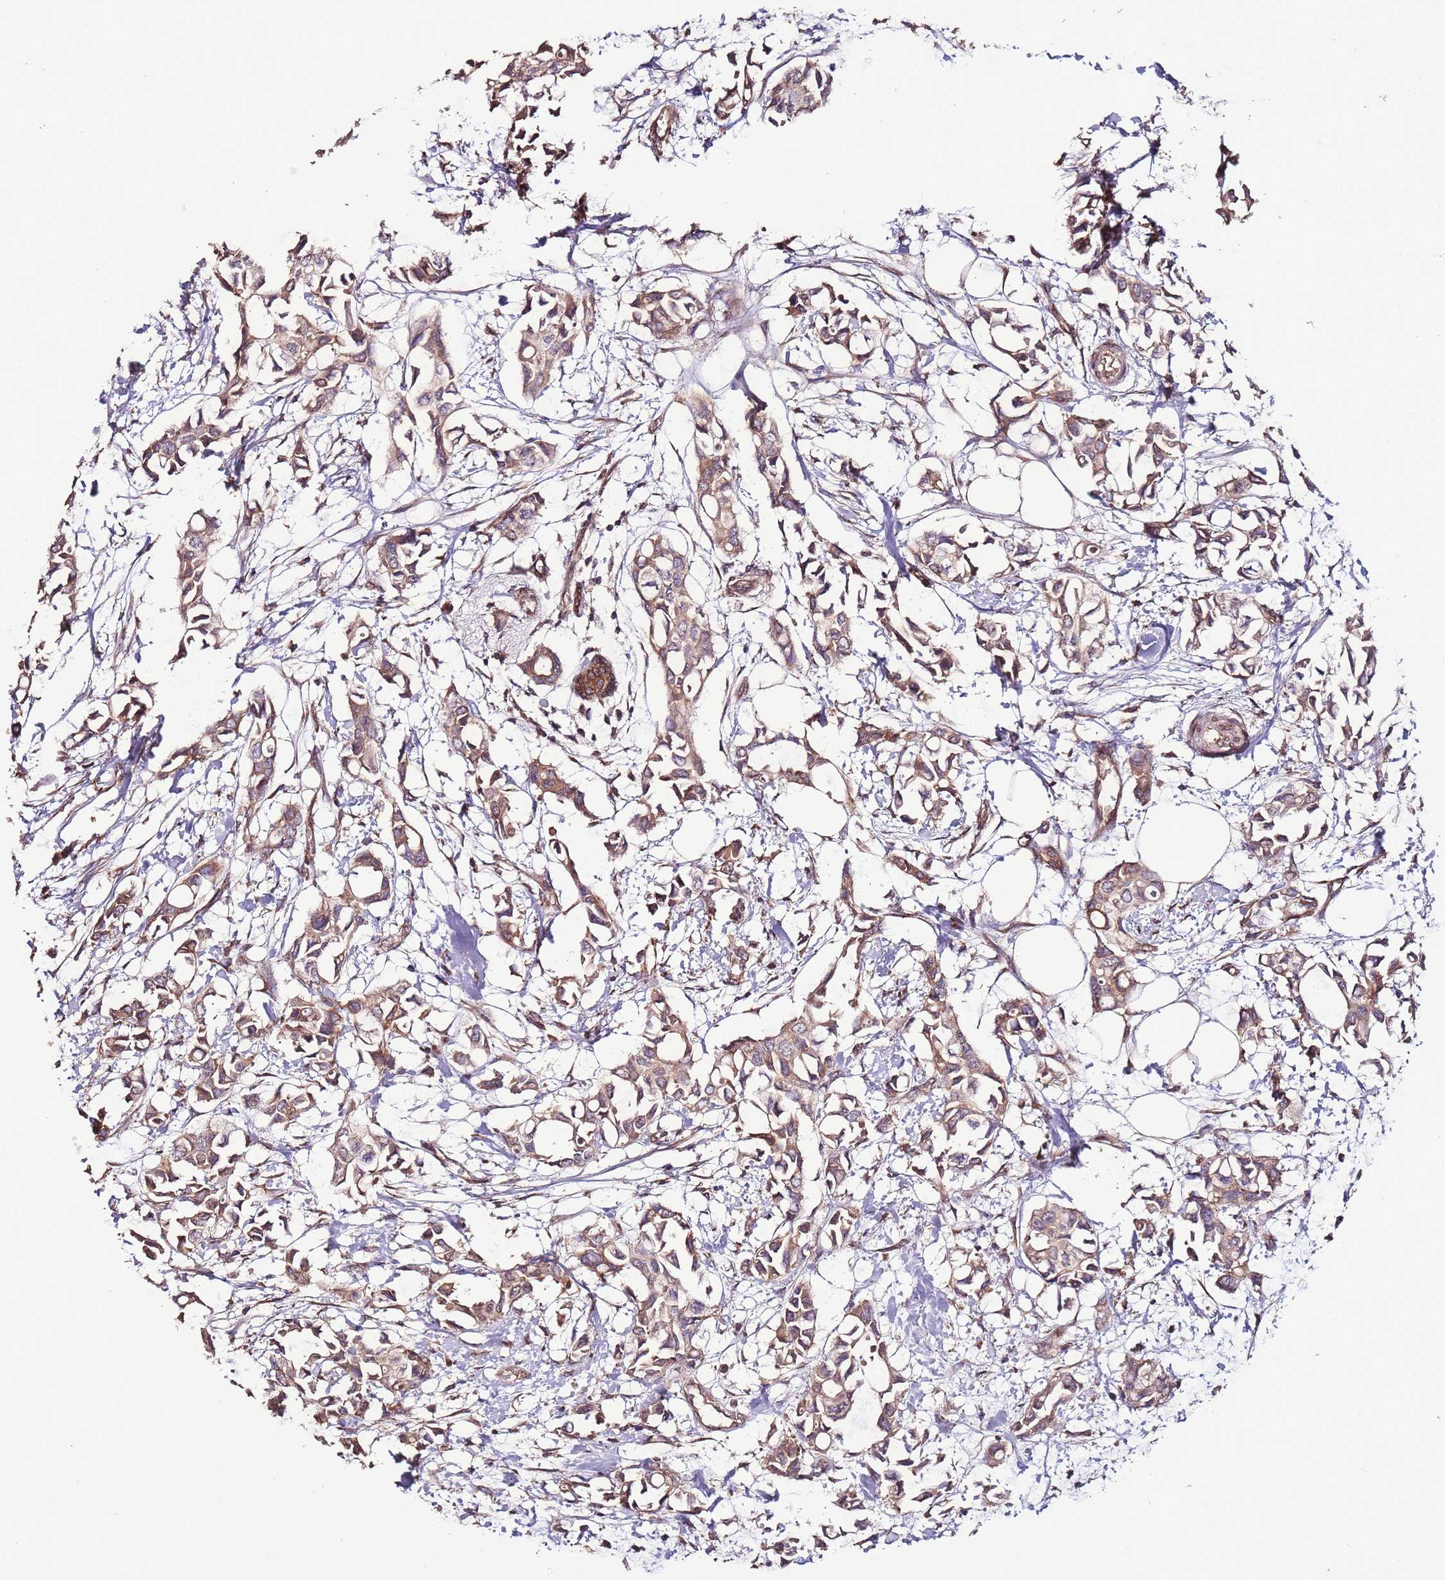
{"staining": {"intensity": "moderate", "quantity": ">75%", "location": "cytoplasmic/membranous"}, "tissue": "breast cancer", "cell_type": "Tumor cells", "image_type": "cancer", "snomed": [{"axis": "morphology", "description": "Duct carcinoma"}, {"axis": "topography", "description": "Breast"}], "caption": "Breast cancer (intraductal carcinoma) was stained to show a protein in brown. There is medium levels of moderate cytoplasmic/membranous positivity in about >75% of tumor cells. (DAB IHC with brightfield microscopy, high magnification).", "gene": "SLC41A3", "patient": {"sex": "female", "age": 41}}